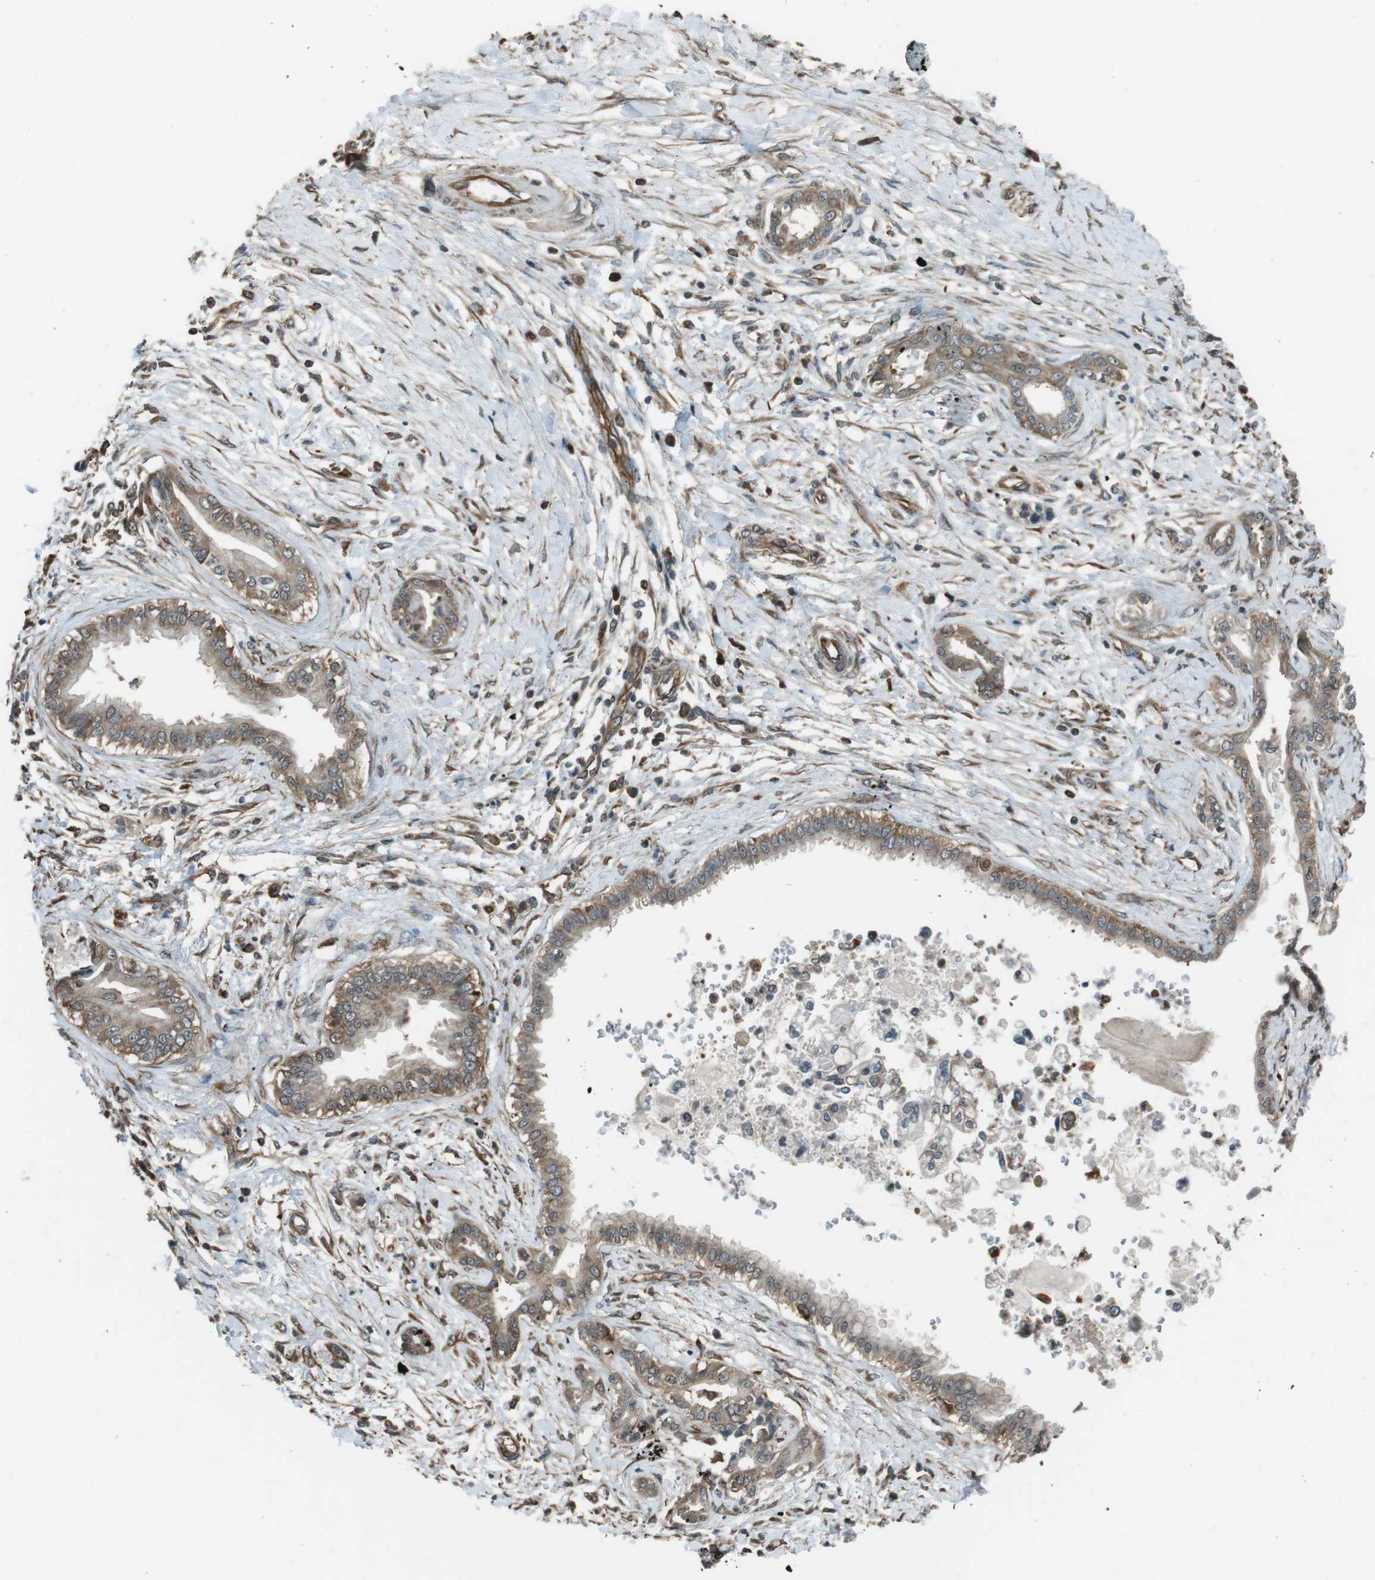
{"staining": {"intensity": "weak", "quantity": "25%-75%", "location": "cytoplasmic/membranous"}, "tissue": "pancreatic cancer", "cell_type": "Tumor cells", "image_type": "cancer", "snomed": [{"axis": "morphology", "description": "Adenocarcinoma, NOS"}, {"axis": "topography", "description": "Pancreas"}], "caption": "Weak cytoplasmic/membranous positivity for a protein is present in about 25%-75% of tumor cells of adenocarcinoma (pancreatic) using IHC.", "gene": "PA2G4", "patient": {"sex": "male", "age": 56}}